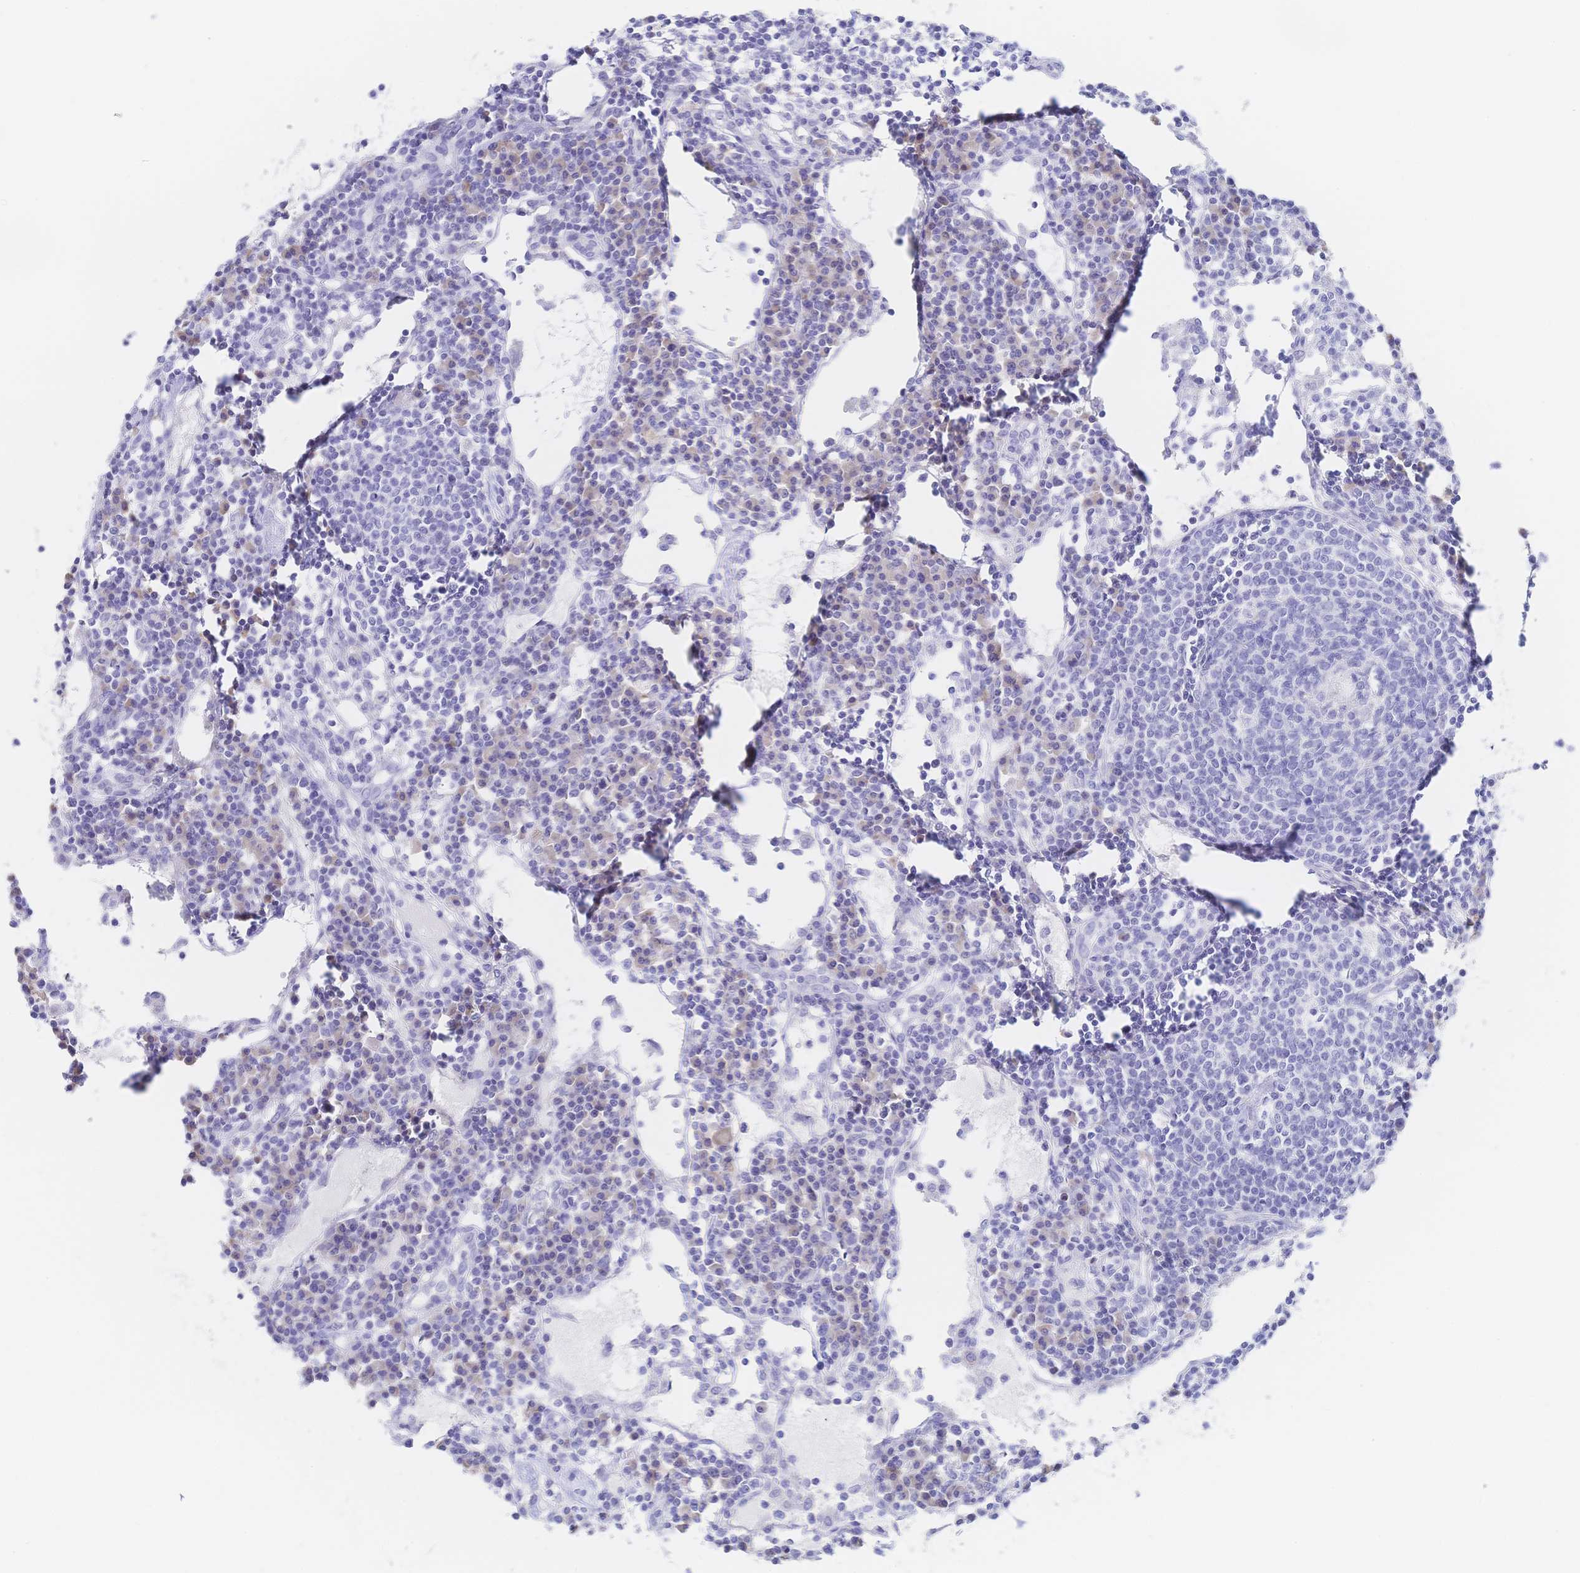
{"staining": {"intensity": "negative", "quantity": "none", "location": "none"}, "tissue": "lymph node", "cell_type": "Germinal center cells", "image_type": "normal", "snomed": [{"axis": "morphology", "description": "Normal tissue, NOS"}, {"axis": "topography", "description": "Lymph node"}], "caption": "This is an IHC histopathology image of normal lymph node. There is no expression in germinal center cells.", "gene": "SIAH3", "patient": {"sex": "female", "age": 78}}